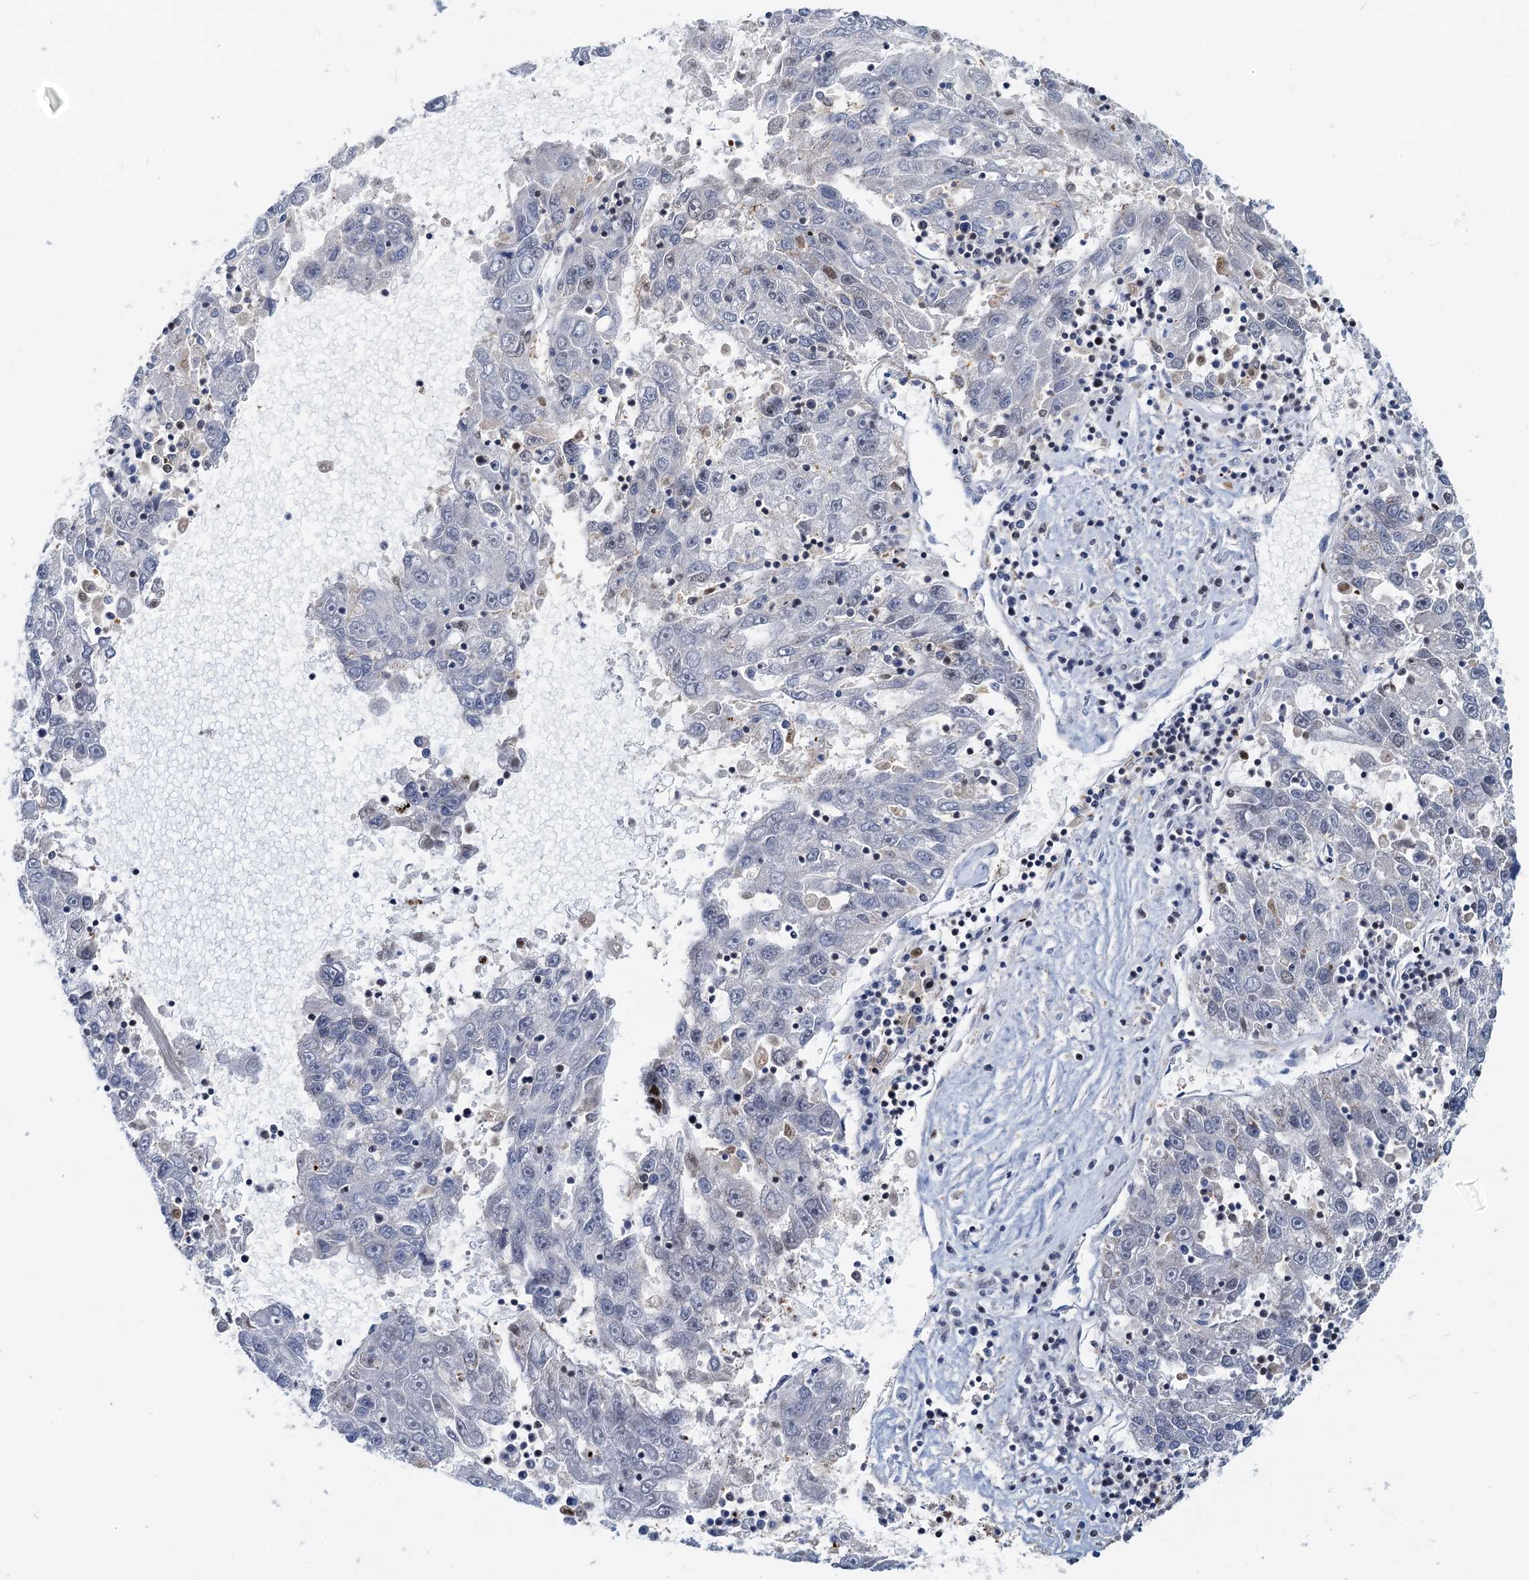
{"staining": {"intensity": "weak", "quantity": "<25%", "location": "nuclear"}, "tissue": "liver cancer", "cell_type": "Tumor cells", "image_type": "cancer", "snomed": [{"axis": "morphology", "description": "Carcinoma, Hepatocellular, NOS"}, {"axis": "topography", "description": "Liver"}], "caption": "Tumor cells are negative for protein expression in human liver hepatocellular carcinoma. (IHC, brightfield microscopy, high magnification).", "gene": "RBM26", "patient": {"sex": "male", "age": 49}}